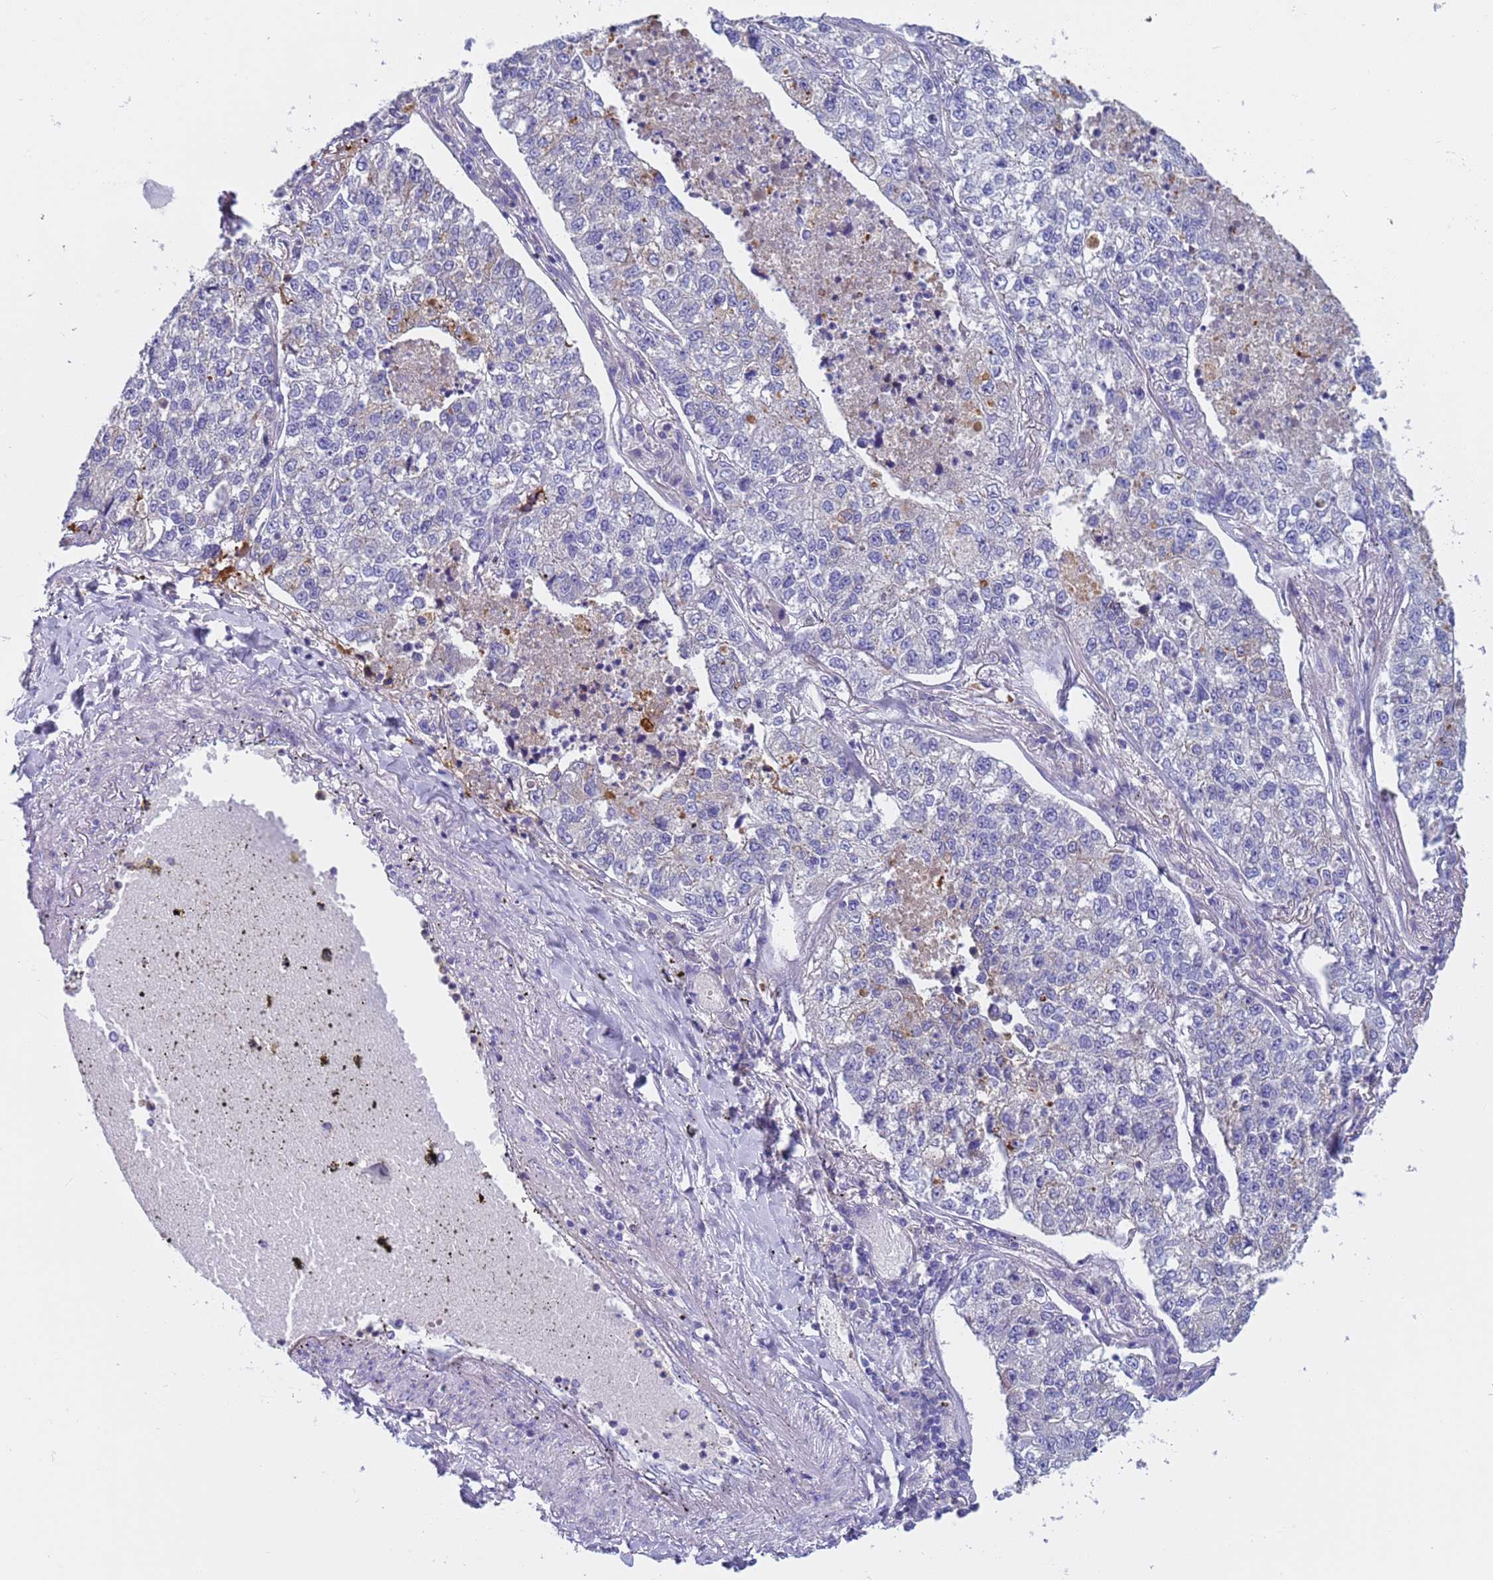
{"staining": {"intensity": "negative", "quantity": "none", "location": "none"}, "tissue": "lung cancer", "cell_type": "Tumor cells", "image_type": "cancer", "snomed": [{"axis": "morphology", "description": "Adenocarcinoma, NOS"}, {"axis": "topography", "description": "Lung"}], "caption": "Immunohistochemical staining of human lung cancer displays no significant positivity in tumor cells.", "gene": "C4orf46", "patient": {"sex": "male", "age": 49}}